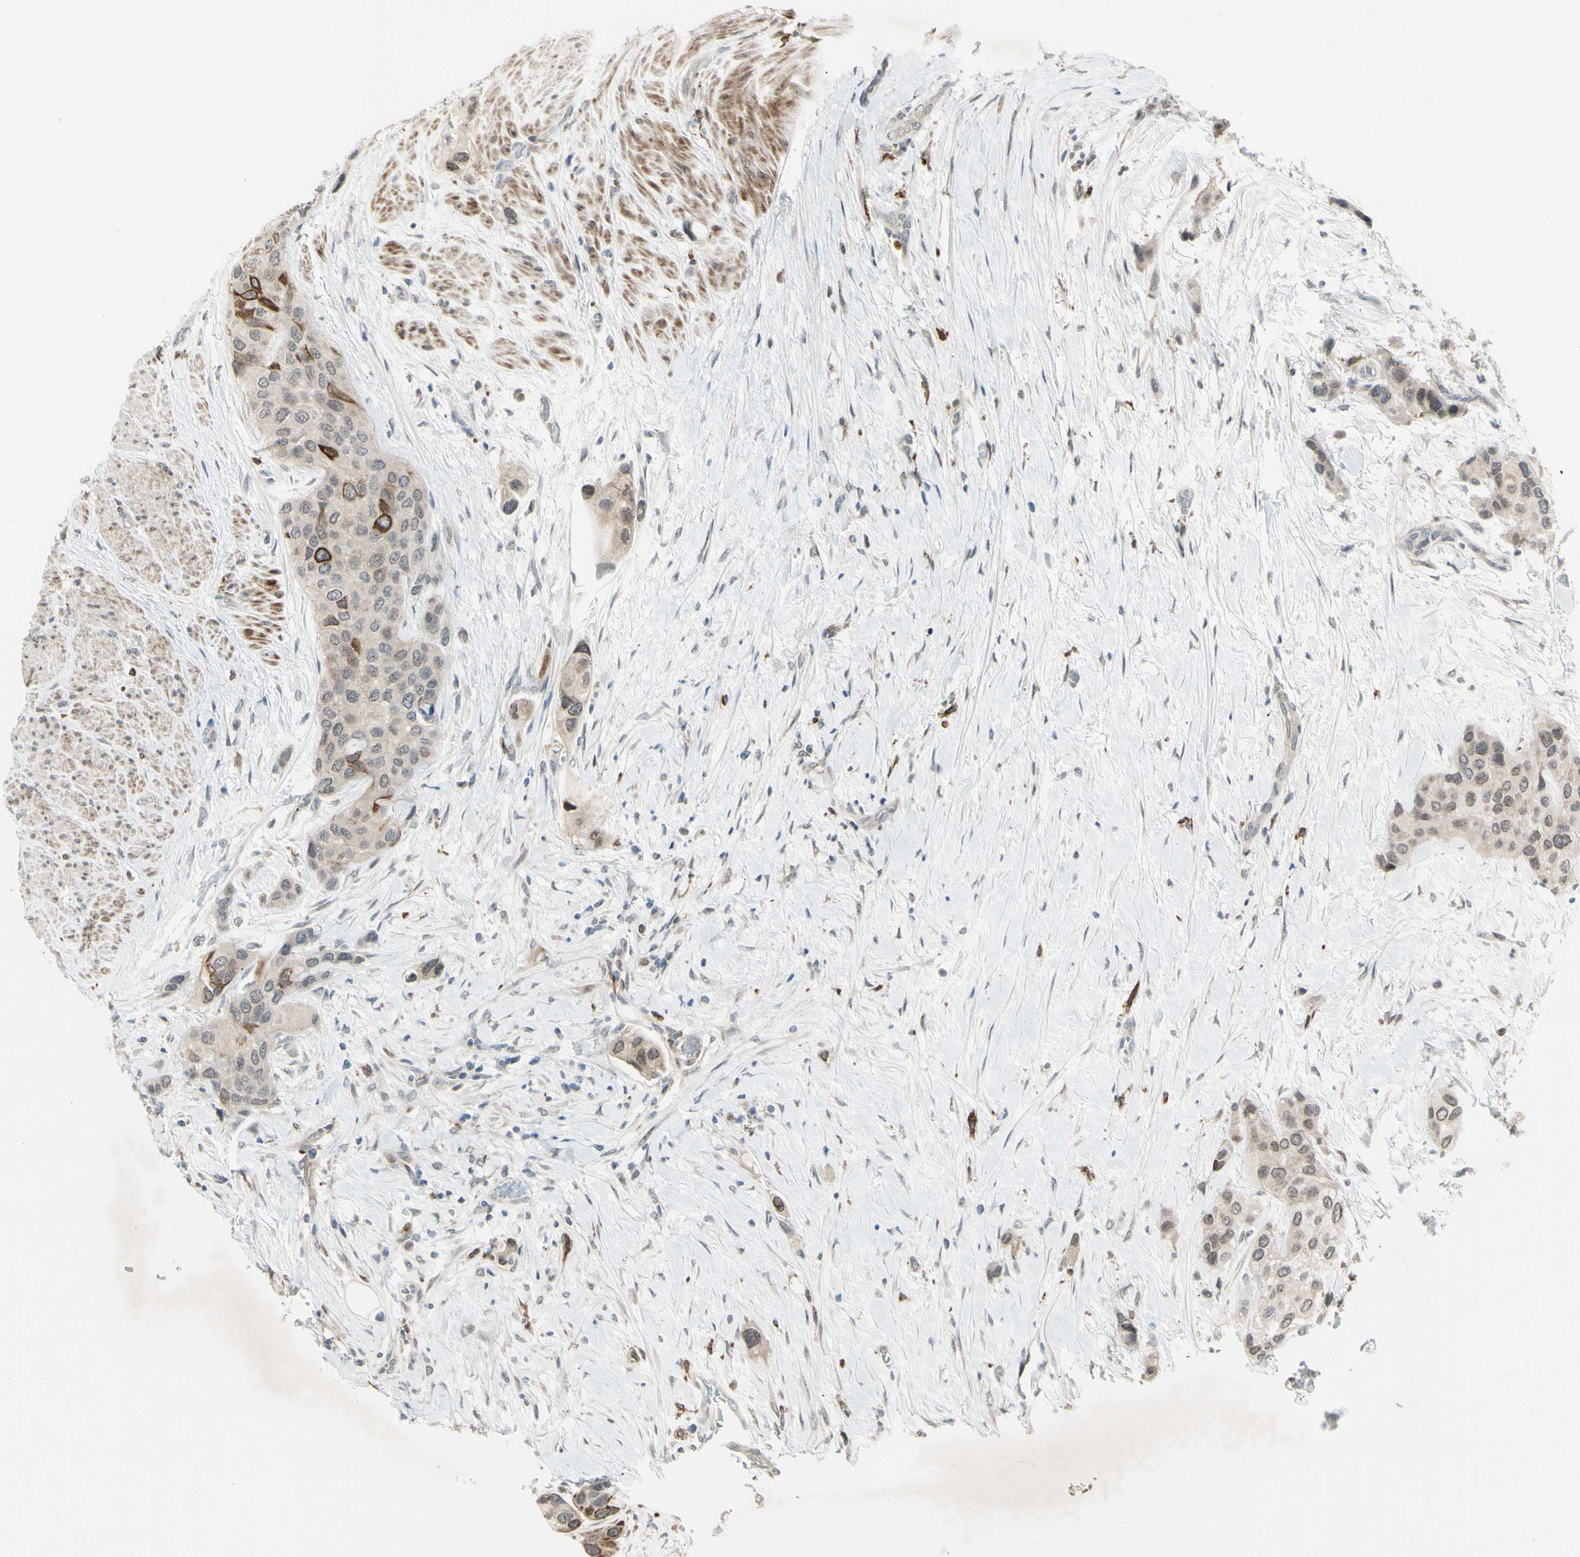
{"staining": {"intensity": "strong", "quantity": "<25%", "location": "cytoplasmic/membranous"}, "tissue": "urothelial cancer", "cell_type": "Tumor cells", "image_type": "cancer", "snomed": [{"axis": "morphology", "description": "Urothelial carcinoma, High grade"}, {"axis": "topography", "description": "Urinary bladder"}], "caption": "High-power microscopy captured an IHC photomicrograph of urothelial cancer, revealing strong cytoplasmic/membranous staining in about <25% of tumor cells. Using DAB (brown) and hematoxylin (blue) stains, captured at high magnification using brightfield microscopy.", "gene": "FGFR2", "patient": {"sex": "female", "age": 56}}